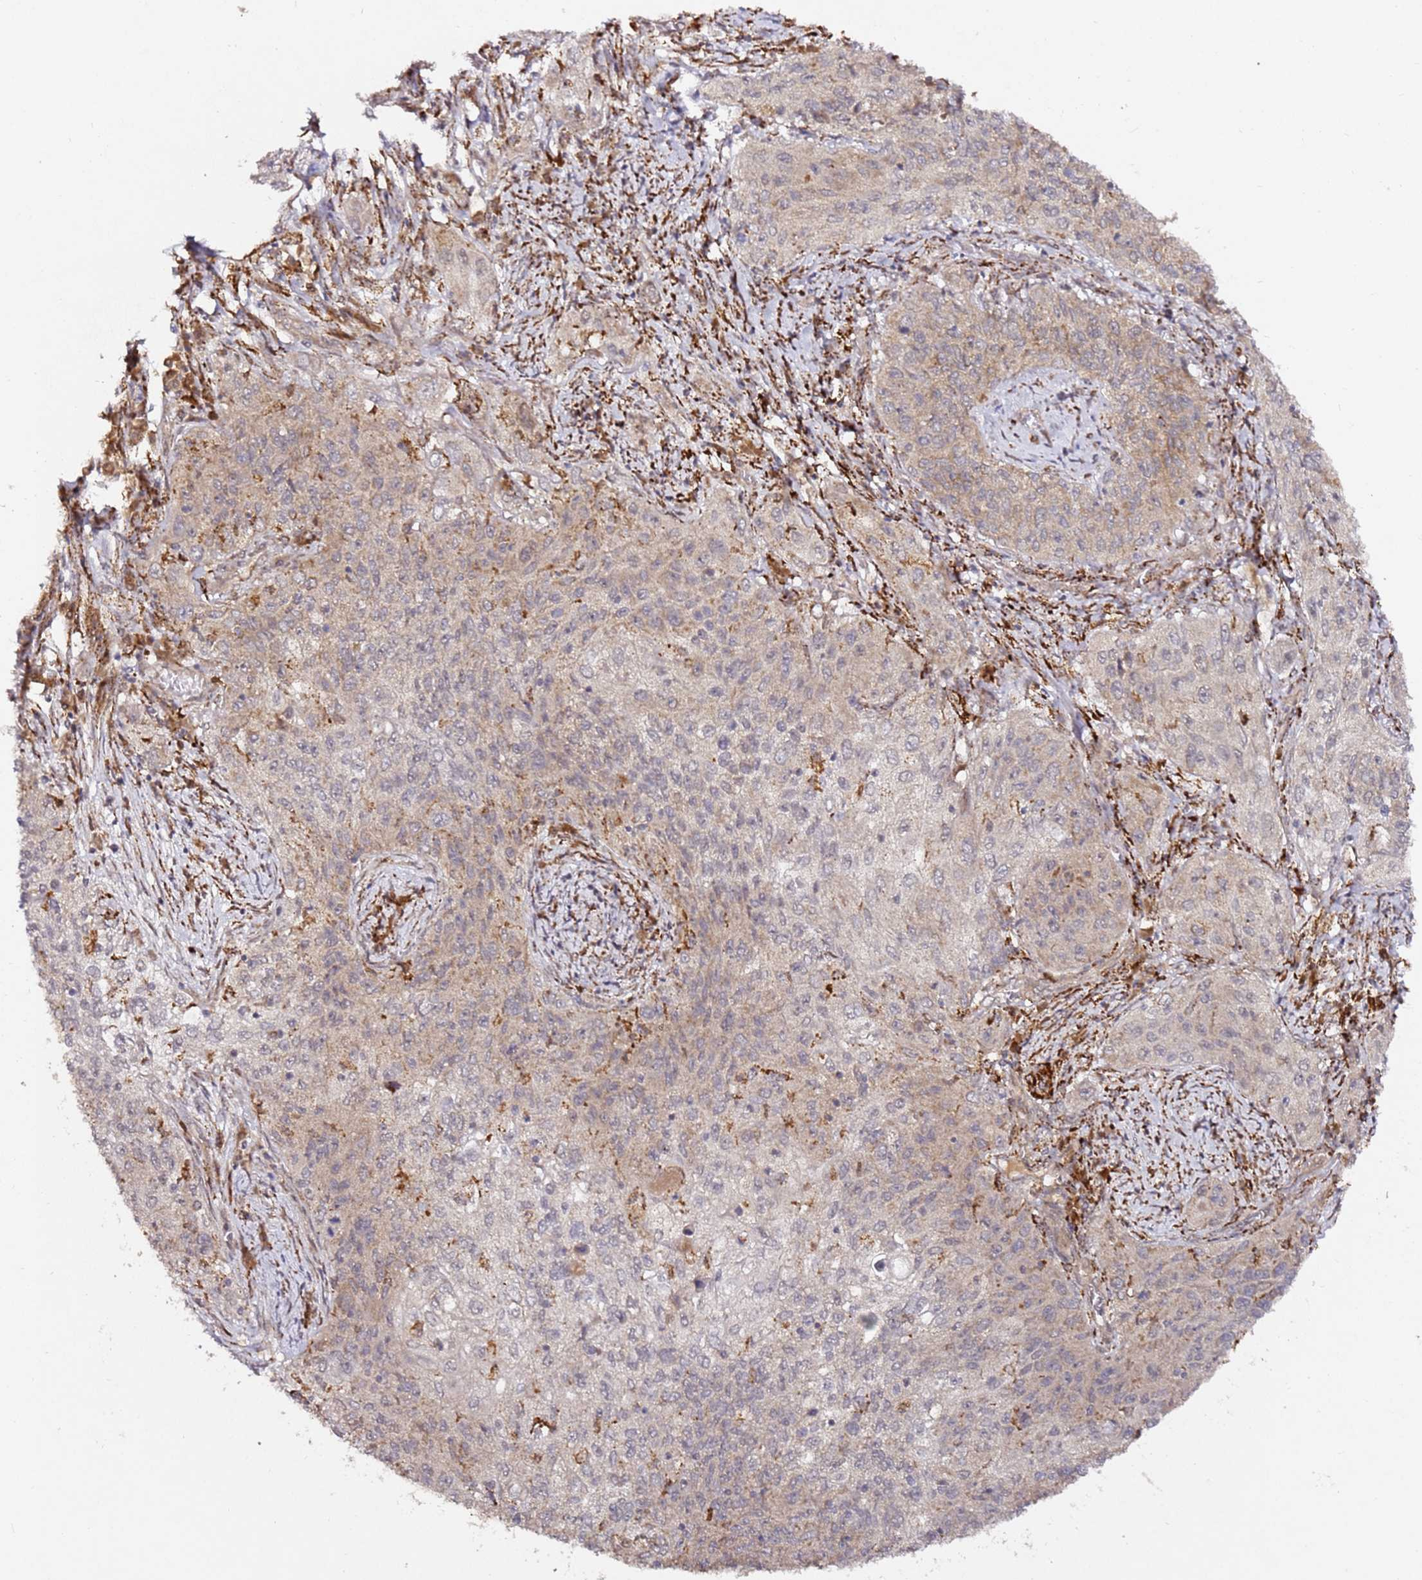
{"staining": {"intensity": "weak", "quantity": "<25%", "location": "cytoplasmic/membranous"}, "tissue": "lung cancer", "cell_type": "Tumor cells", "image_type": "cancer", "snomed": [{"axis": "morphology", "description": "Squamous cell carcinoma, NOS"}, {"axis": "topography", "description": "Lung"}], "caption": "Immunohistochemical staining of lung cancer (squamous cell carcinoma) exhibits no significant staining in tumor cells.", "gene": "ALG11", "patient": {"sex": "female", "age": 69}}